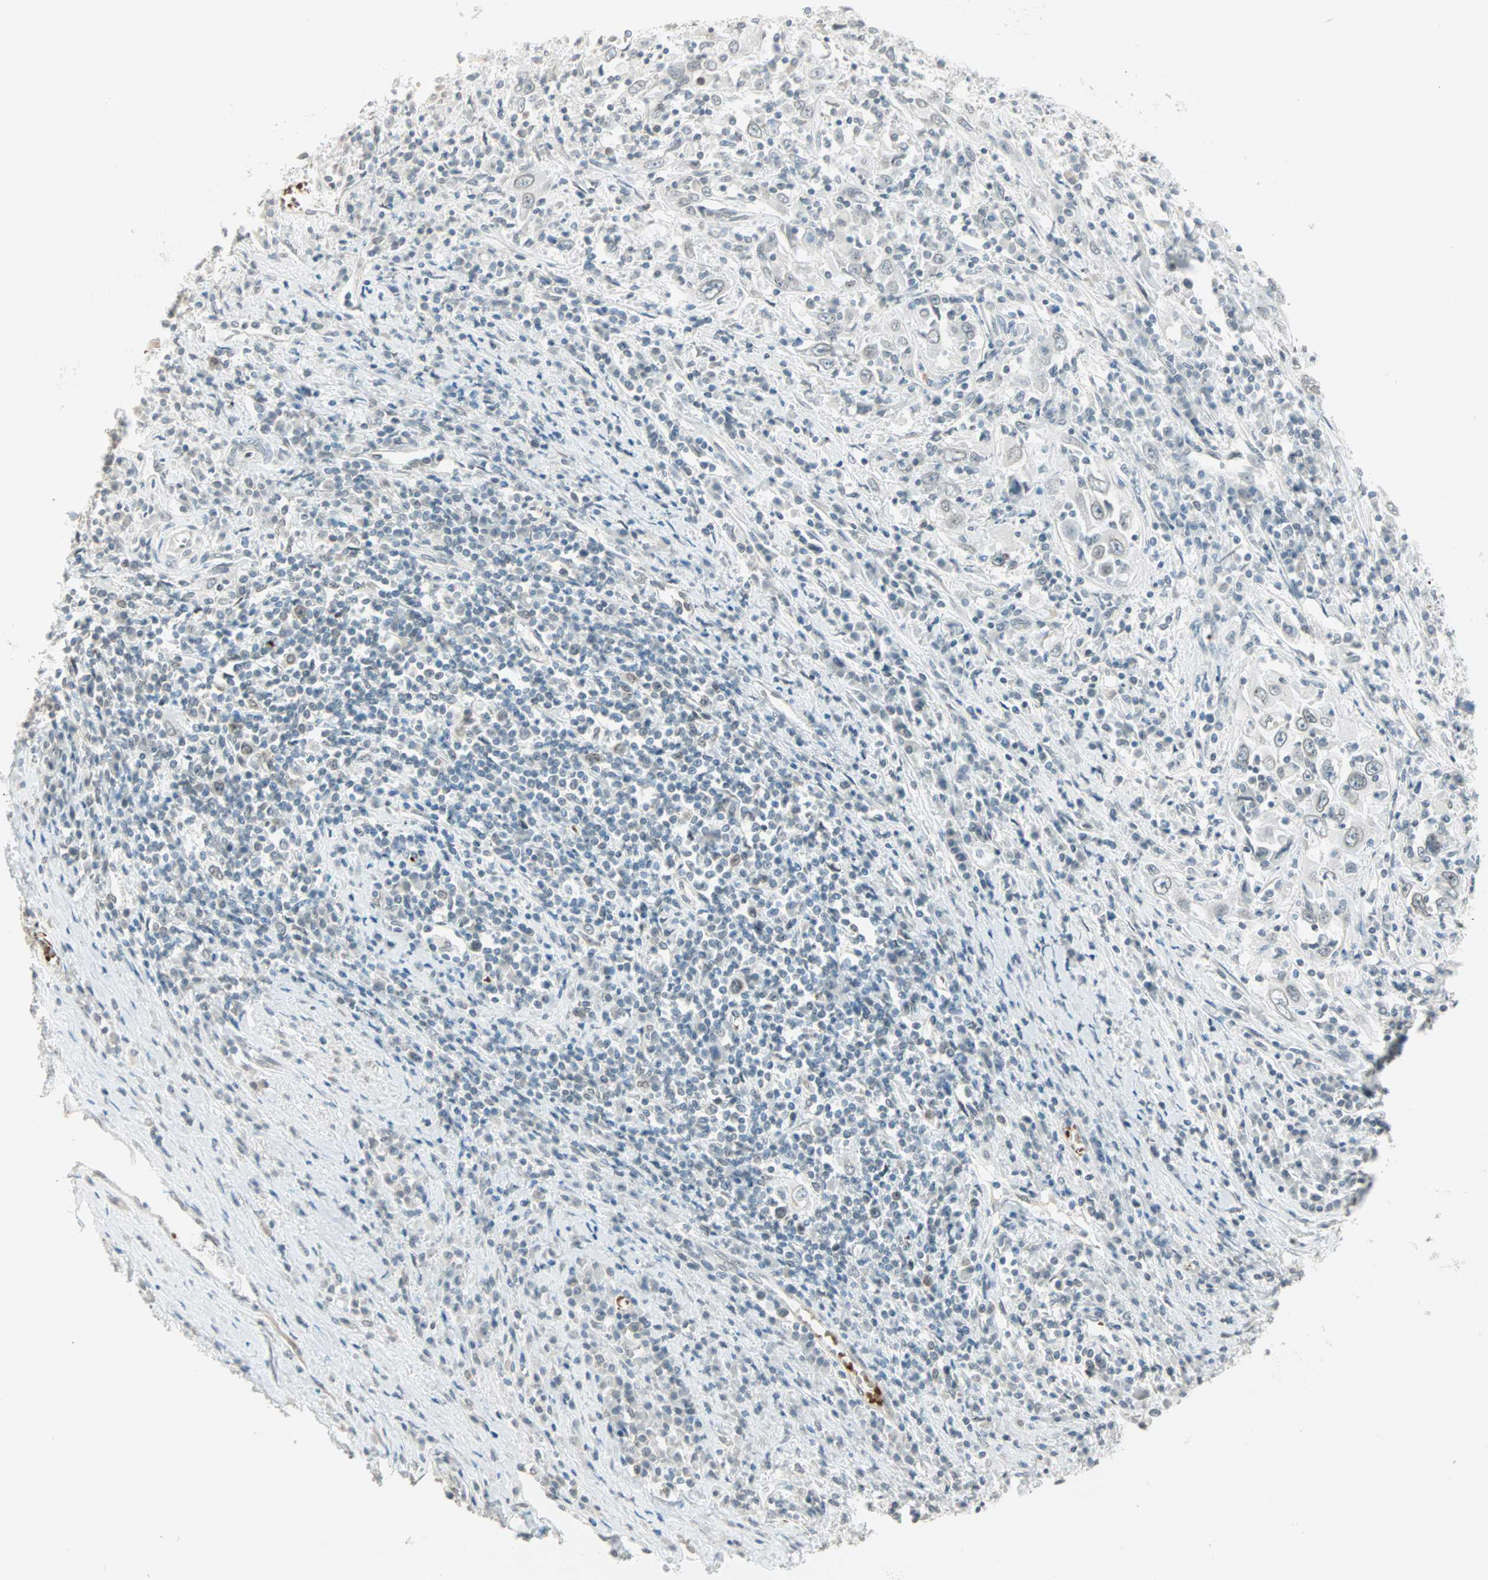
{"staining": {"intensity": "negative", "quantity": "none", "location": "none"}, "tissue": "cervical cancer", "cell_type": "Tumor cells", "image_type": "cancer", "snomed": [{"axis": "morphology", "description": "Squamous cell carcinoma, NOS"}, {"axis": "topography", "description": "Cervix"}], "caption": "Tumor cells are negative for brown protein staining in squamous cell carcinoma (cervical).", "gene": "BCAN", "patient": {"sex": "female", "age": 46}}